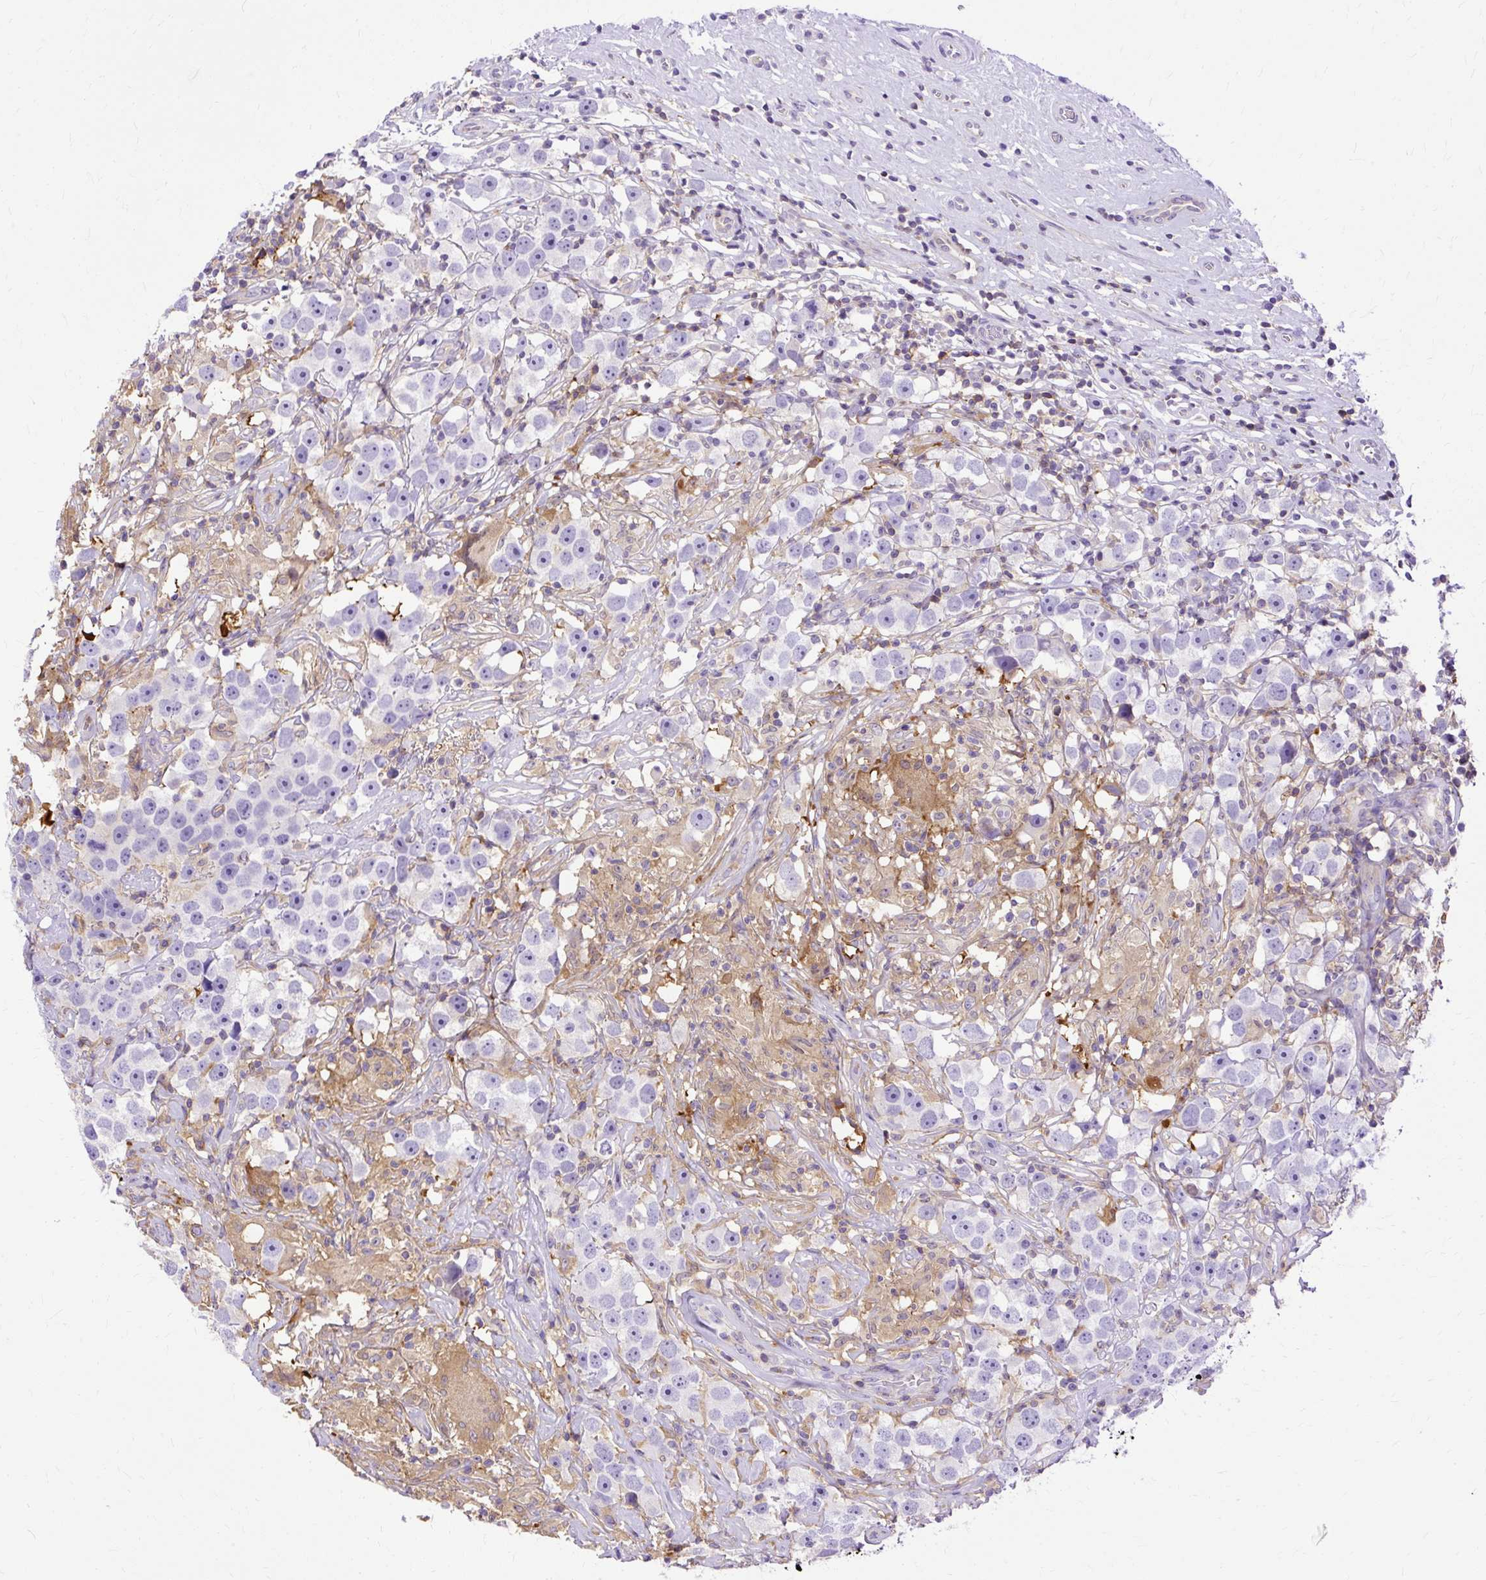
{"staining": {"intensity": "negative", "quantity": "none", "location": "none"}, "tissue": "testis cancer", "cell_type": "Tumor cells", "image_type": "cancer", "snomed": [{"axis": "morphology", "description": "Seminoma, NOS"}, {"axis": "topography", "description": "Testis"}], "caption": "DAB (3,3'-diaminobenzidine) immunohistochemical staining of seminoma (testis) exhibits no significant staining in tumor cells. (DAB immunohistochemistry, high magnification).", "gene": "TWF2", "patient": {"sex": "male", "age": 49}}